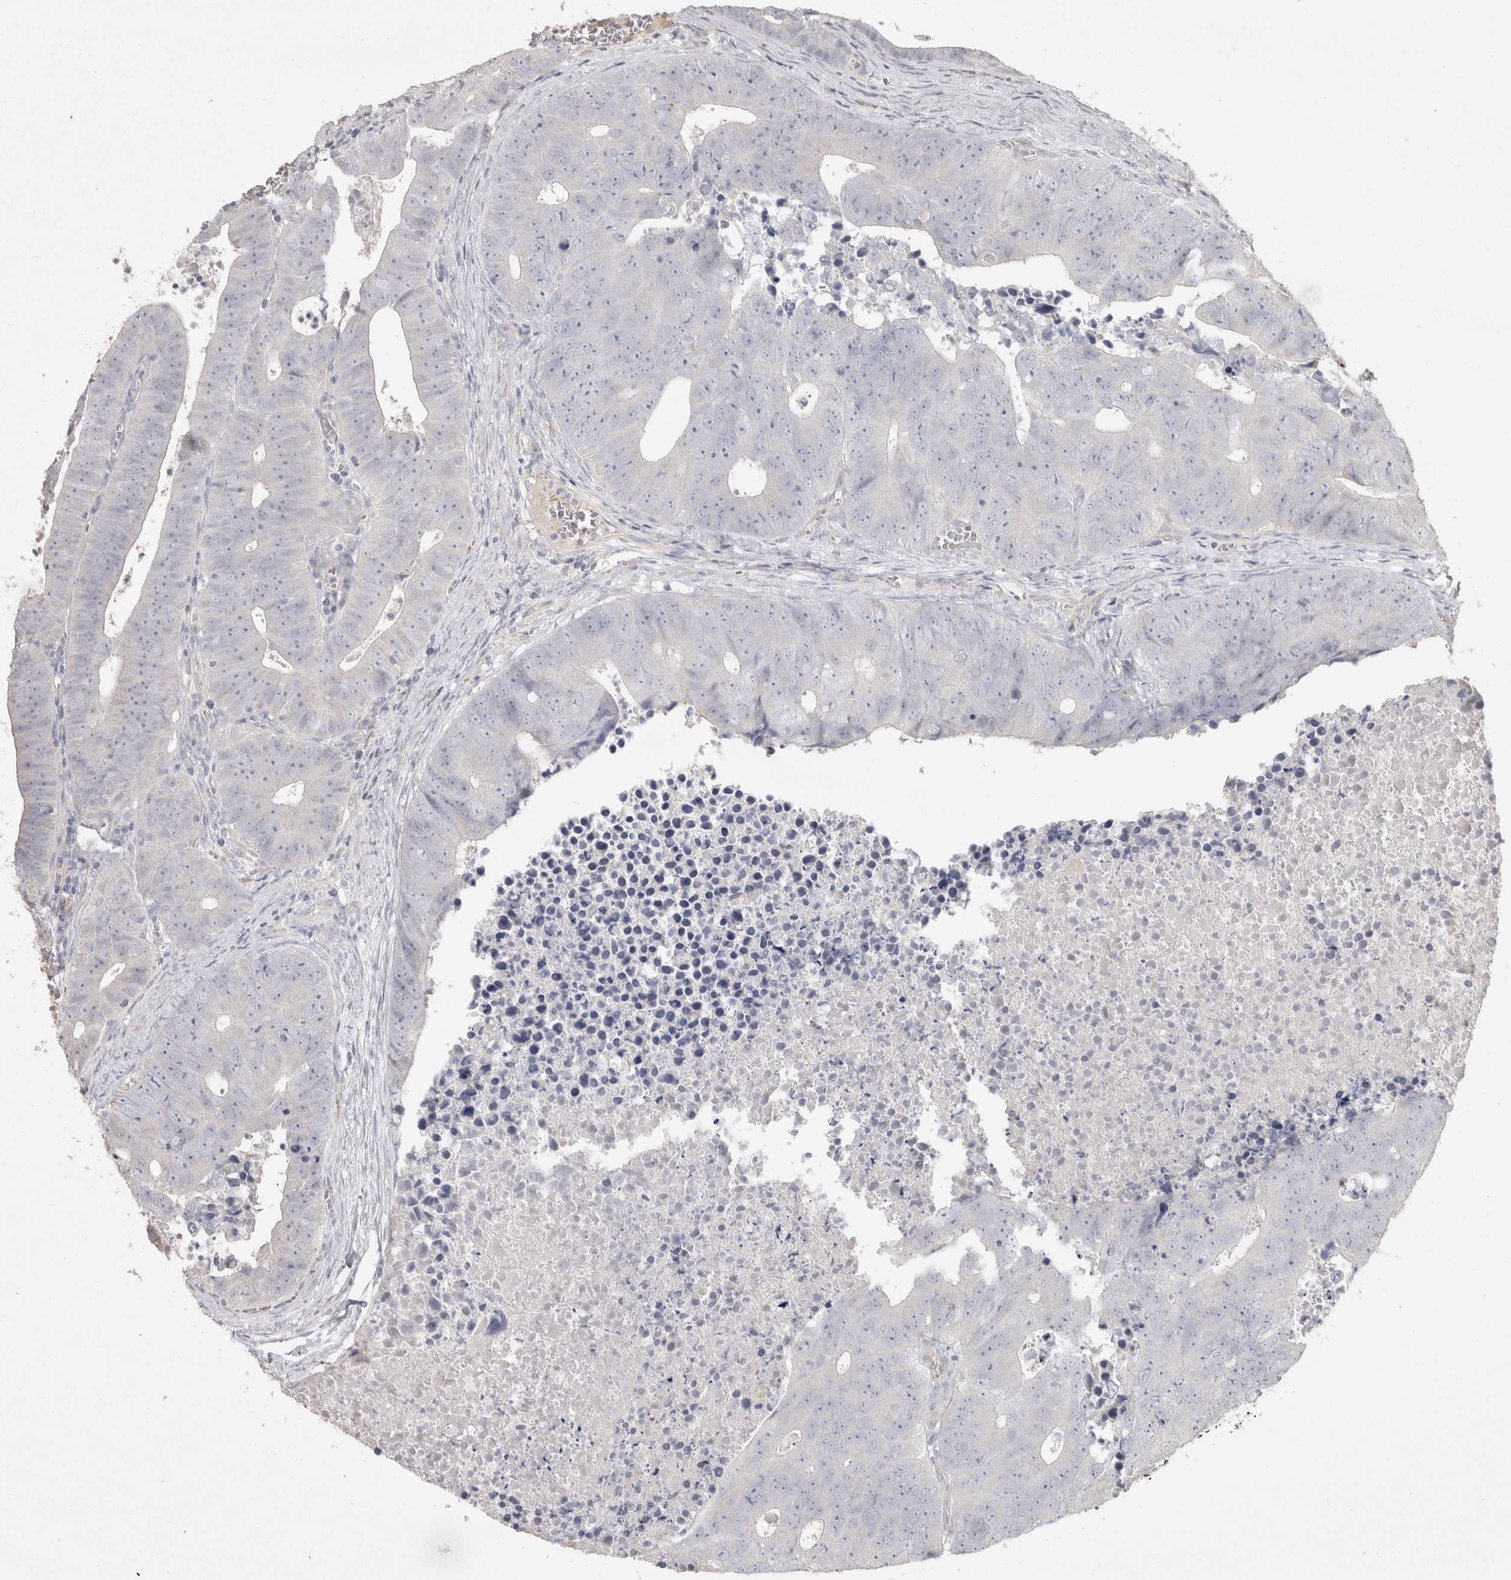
{"staining": {"intensity": "negative", "quantity": "none", "location": "none"}, "tissue": "colorectal cancer", "cell_type": "Tumor cells", "image_type": "cancer", "snomed": [{"axis": "morphology", "description": "Adenocarcinoma, NOS"}, {"axis": "topography", "description": "Colon"}], "caption": "Adenocarcinoma (colorectal) stained for a protein using IHC displays no staining tumor cells.", "gene": "OSTN", "patient": {"sex": "male", "age": 87}}